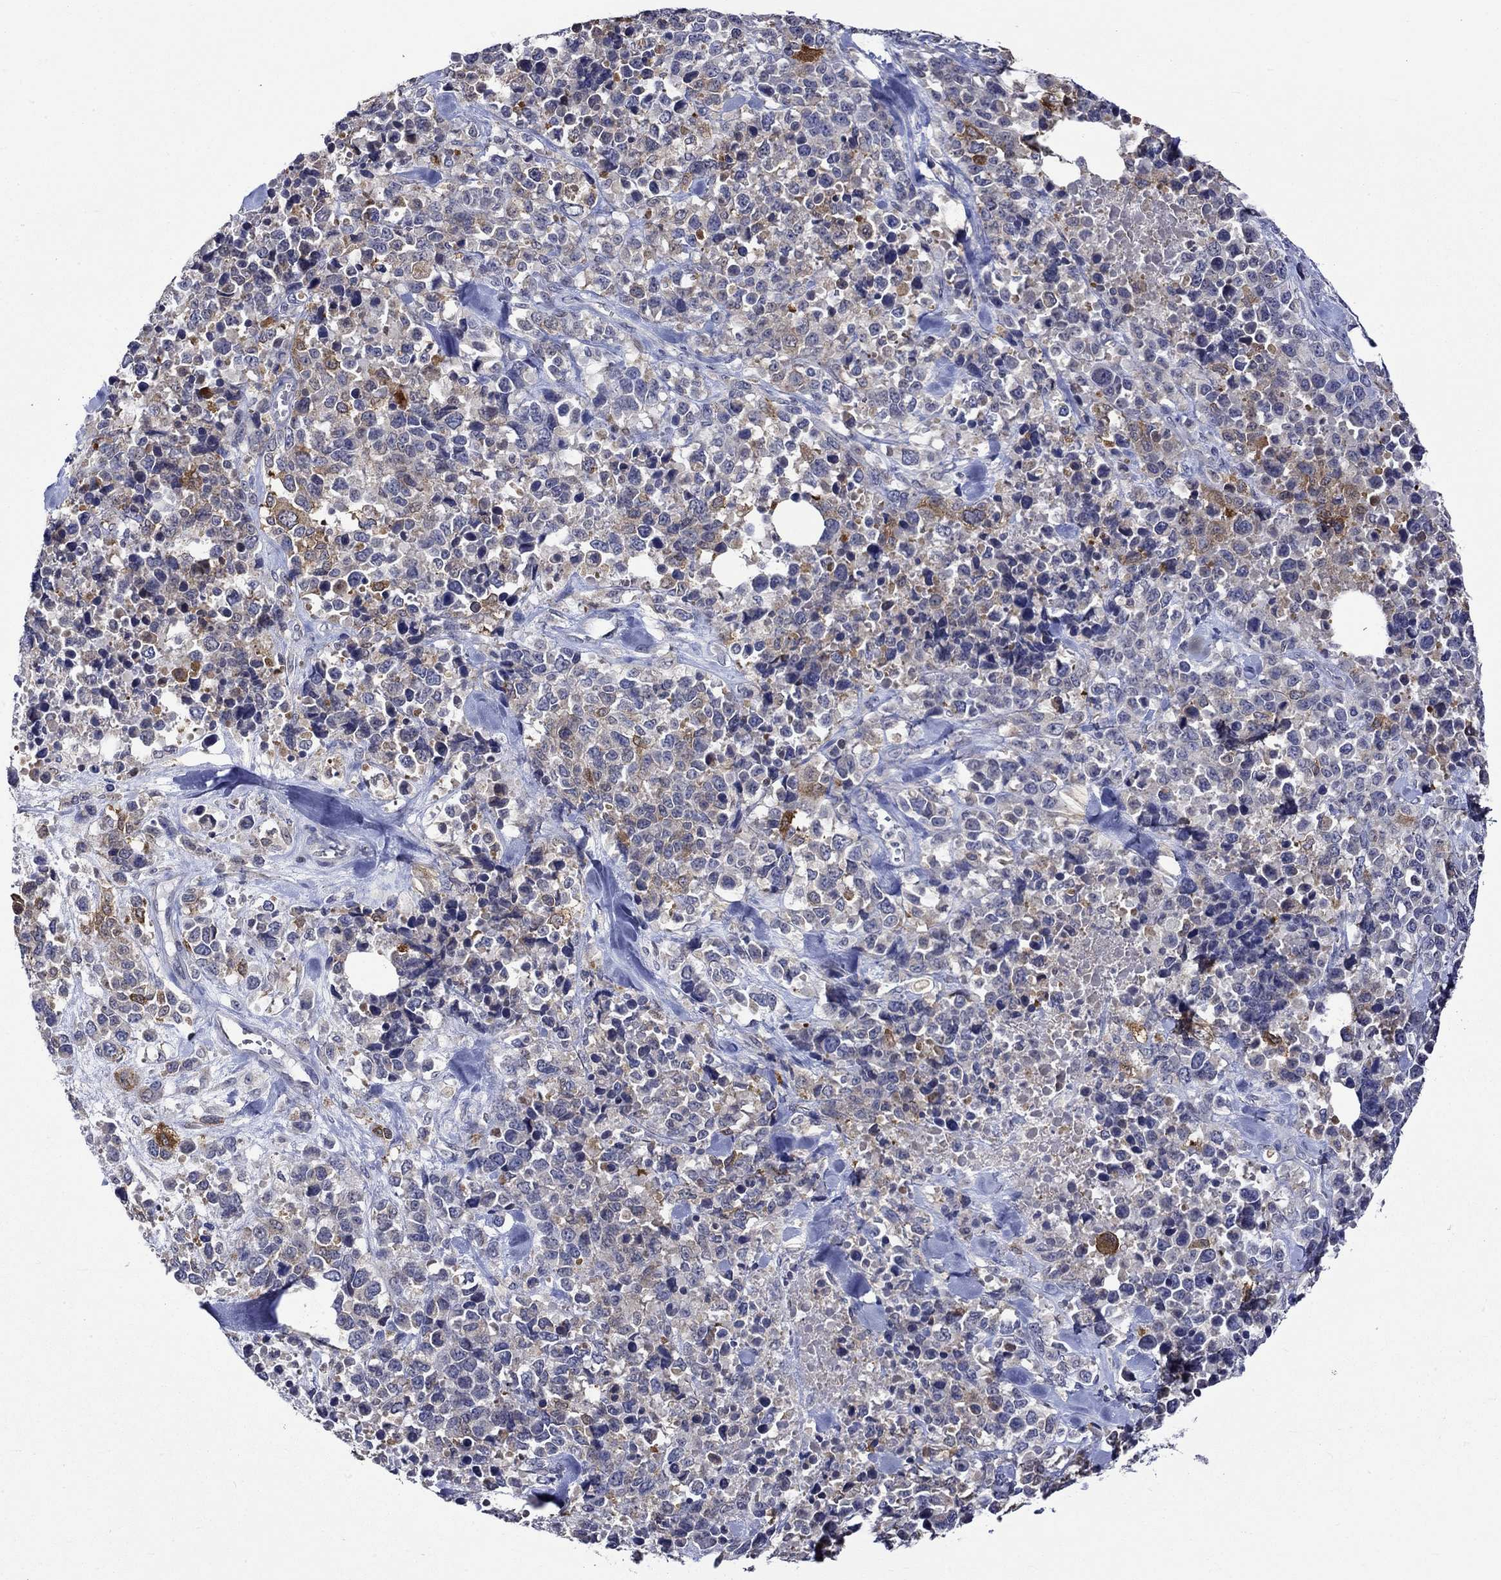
{"staining": {"intensity": "moderate", "quantity": "<25%", "location": "cytoplasmic/membranous"}, "tissue": "melanoma", "cell_type": "Tumor cells", "image_type": "cancer", "snomed": [{"axis": "morphology", "description": "Malignant melanoma, Metastatic site"}, {"axis": "topography", "description": "Skin"}], "caption": "Melanoma was stained to show a protein in brown. There is low levels of moderate cytoplasmic/membranous staining in about <25% of tumor cells.", "gene": "CRYAB", "patient": {"sex": "male", "age": 84}}